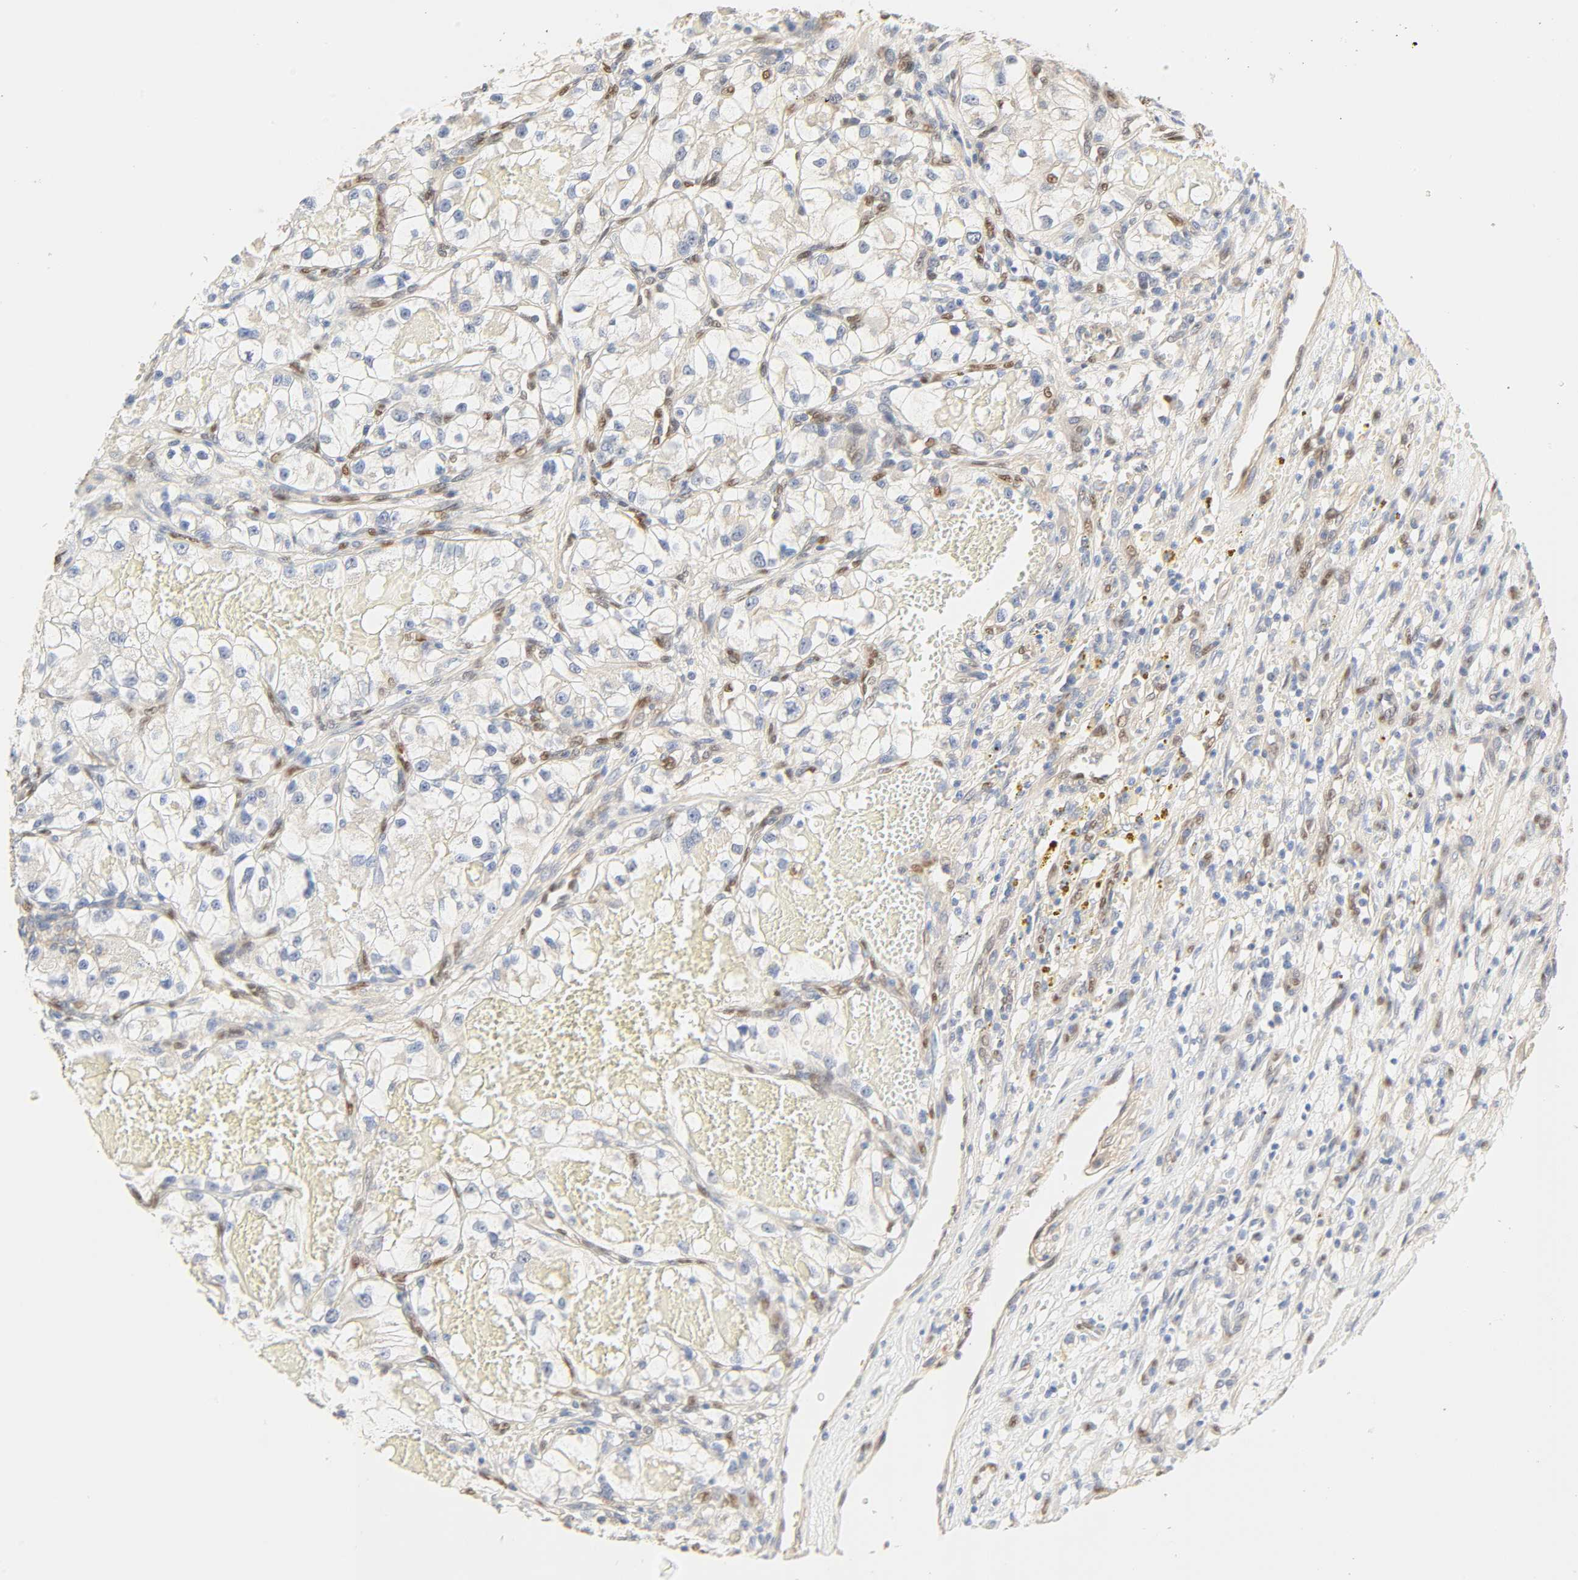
{"staining": {"intensity": "negative", "quantity": "none", "location": "none"}, "tissue": "renal cancer", "cell_type": "Tumor cells", "image_type": "cancer", "snomed": [{"axis": "morphology", "description": "Adenocarcinoma, NOS"}, {"axis": "topography", "description": "Kidney"}], "caption": "DAB immunohistochemical staining of human renal adenocarcinoma exhibits no significant positivity in tumor cells.", "gene": "BORCS8-MEF2B", "patient": {"sex": "female", "age": 57}}